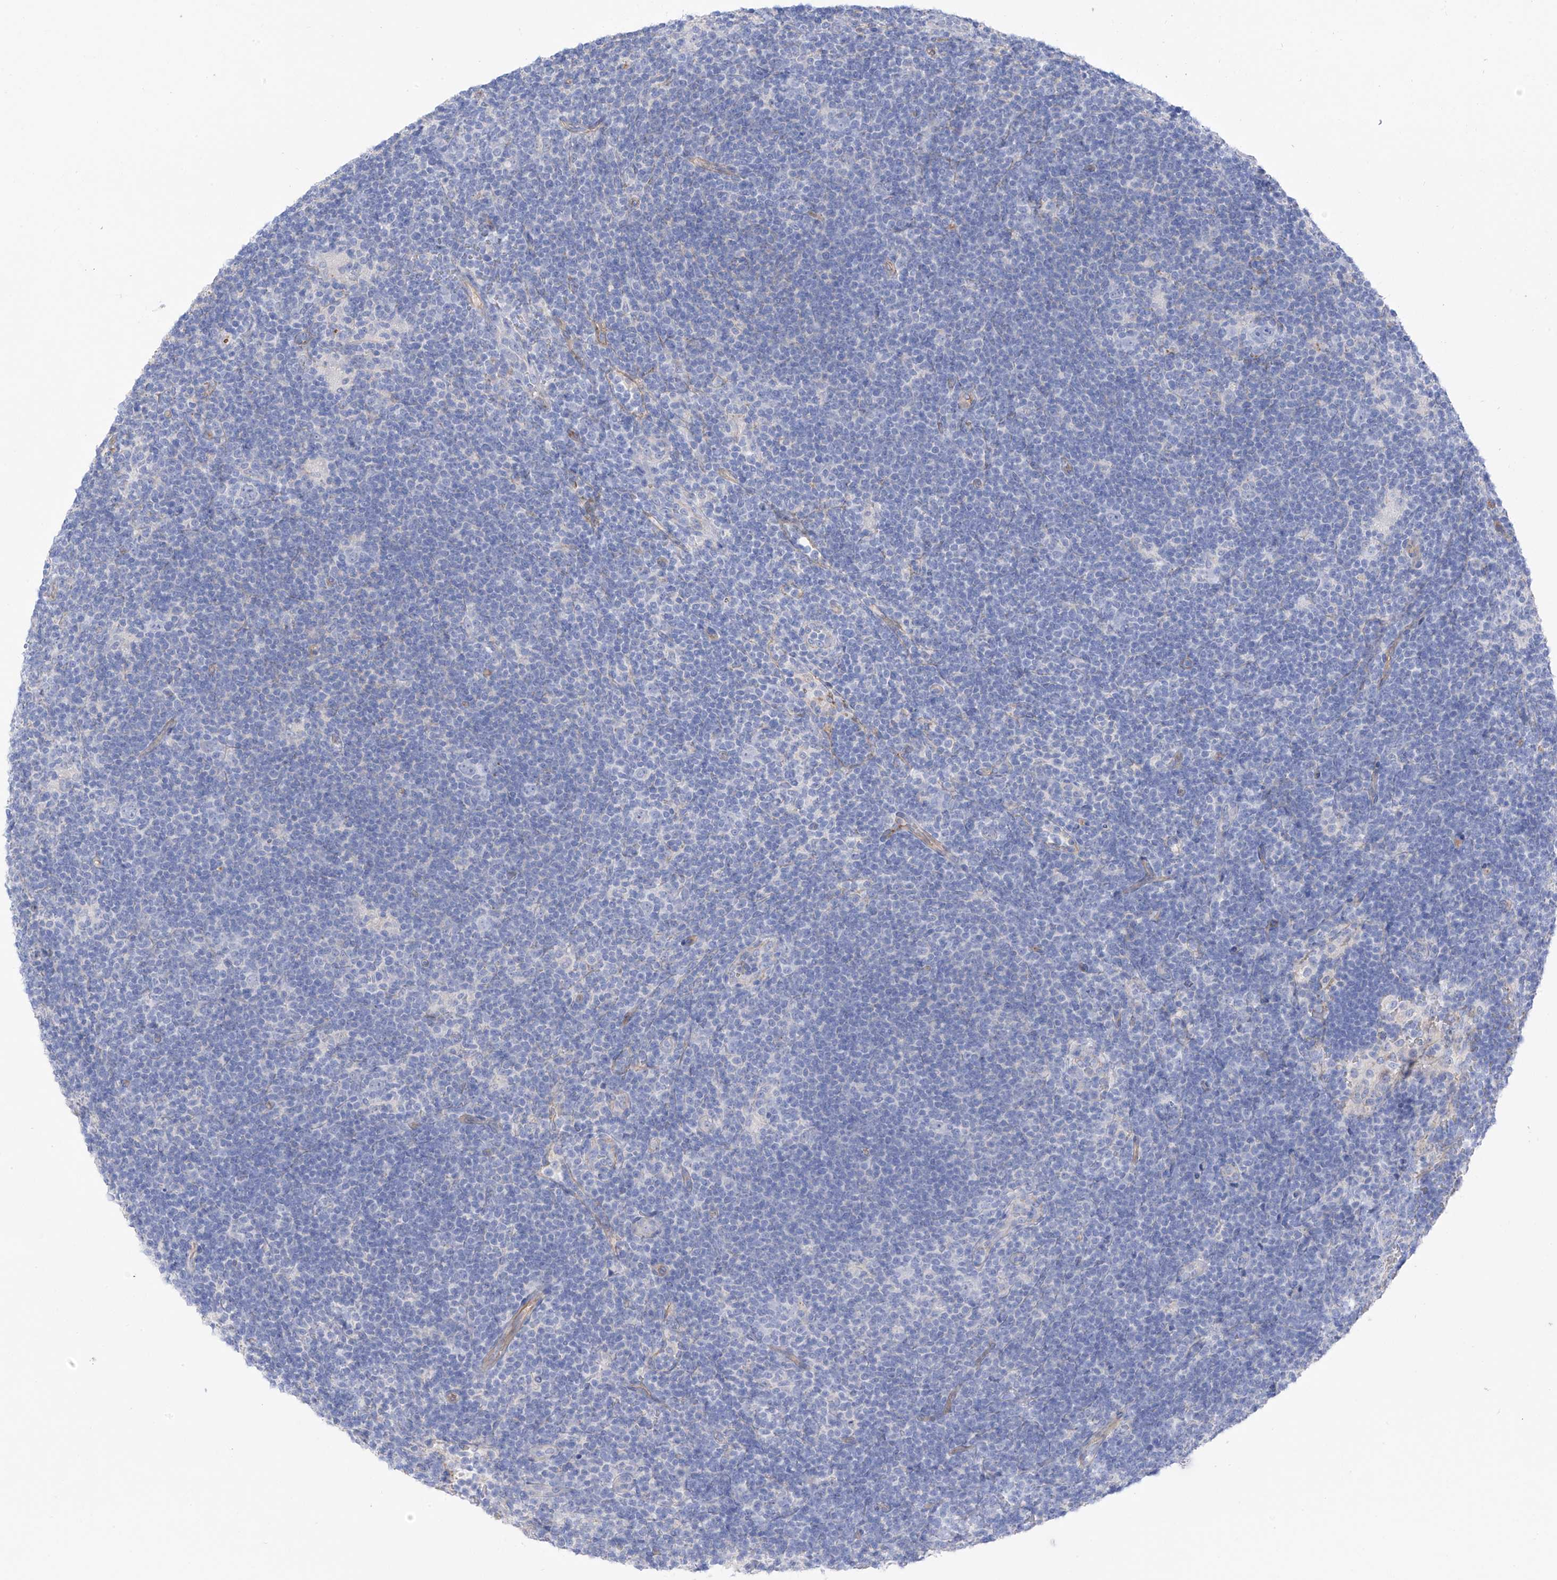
{"staining": {"intensity": "negative", "quantity": "none", "location": "none"}, "tissue": "lymphoma", "cell_type": "Tumor cells", "image_type": "cancer", "snomed": [{"axis": "morphology", "description": "Hodgkin's disease, NOS"}, {"axis": "topography", "description": "Lymph node"}], "caption": "The immunohistochemistry (IHC) image has no significant expression in tumor cells of Hodgkin's disease tissue.", "gene": "ITGA9", "patient": {"sex": "female", "age": 57}}